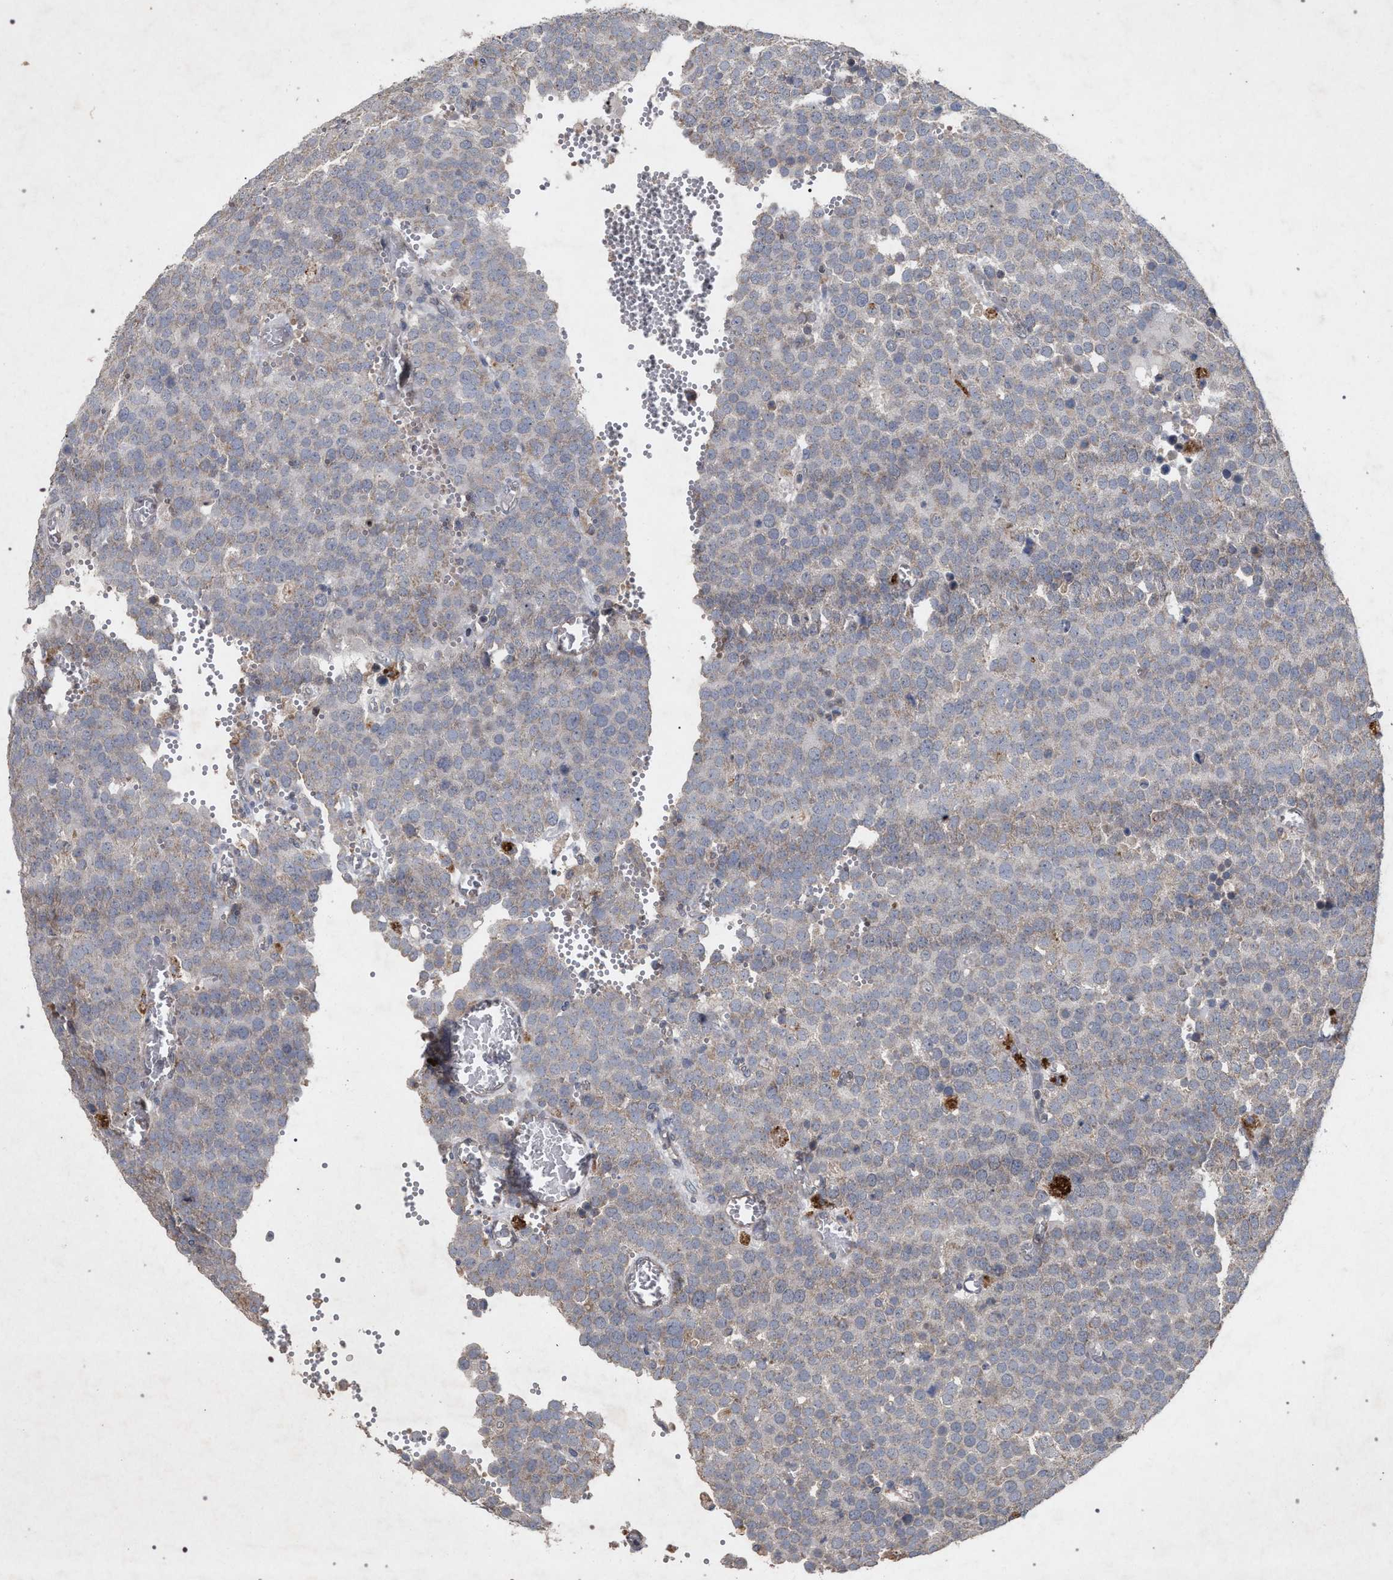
{"staining": {"intensity": "negative", "quantity": "none", "location": "none"}, "tissue": "testis cancer", "cell_type": "Tumor cells", "image_type": "cancer", "snomed": [{"axis": "morphology", "description": "Normal tissue, NOS"}, {"axis": "morphology", "description": "Seminoma, NOS"}, {"axis": "topography", "description": "Testis"}], "caption": "Immunohistochemical staining of human seminoma (testis) exhibits no significant staining in tumor cells. (Stains: DAB (3,3'-diaminobenzidine) immunohistochemistry with hematoxylin counter stain, Microscopy: brightfield microscopy at high magnification).", "gene": "PKD2L1", "patient": {"sex": "male", "age": 71}}